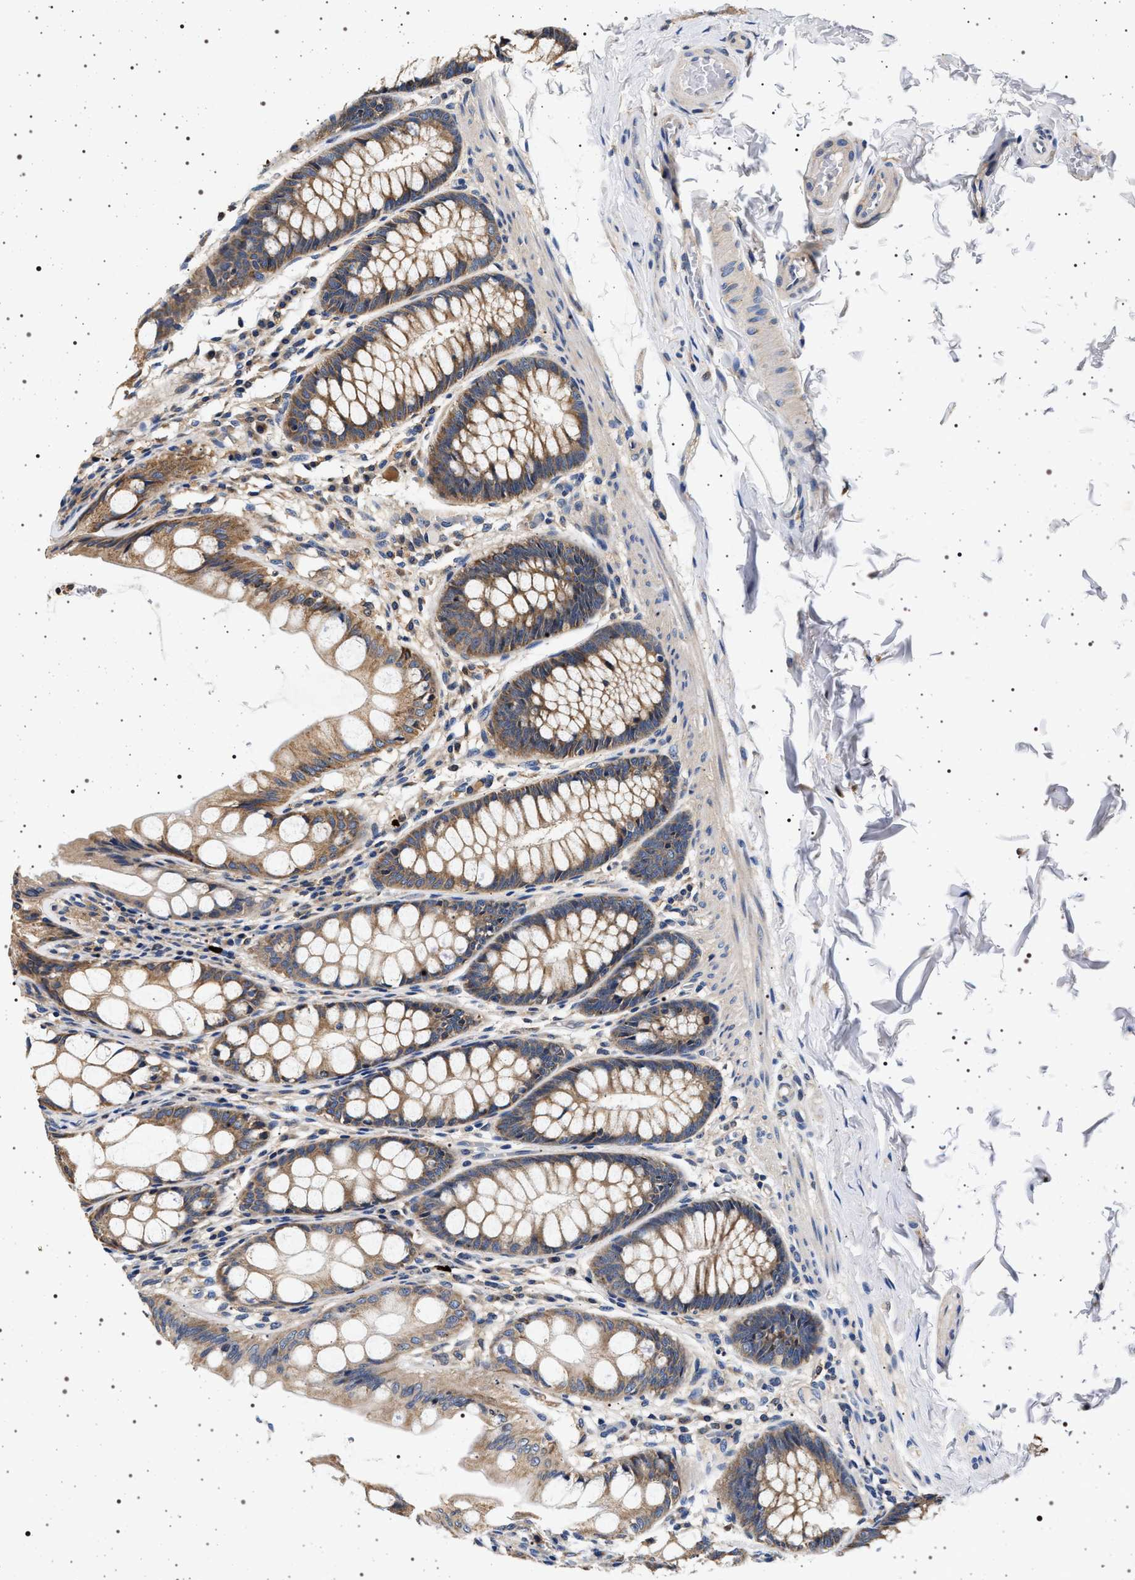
{"staining": {"intensity": "weak", "quantity": ">75%", "location": "cytoplasmic/membranous"}, "tissue": "colon", "cell_type": "Endothelial cells", "image_type": "normal", "snomed": [{"axis": "morphology", "description": "Normal tissue, NOS"}, {"axis": "topography", "description": "Colon"}], "caption": "IHC histopathology image of benign human colon stained for a protein (brown), which reveals low levels of weak cytoplasmic/membranous positivity in about >75% of endothelial cells.", "gene": "DCBLD2", "patient": {"sex": "male", "age": 47}}